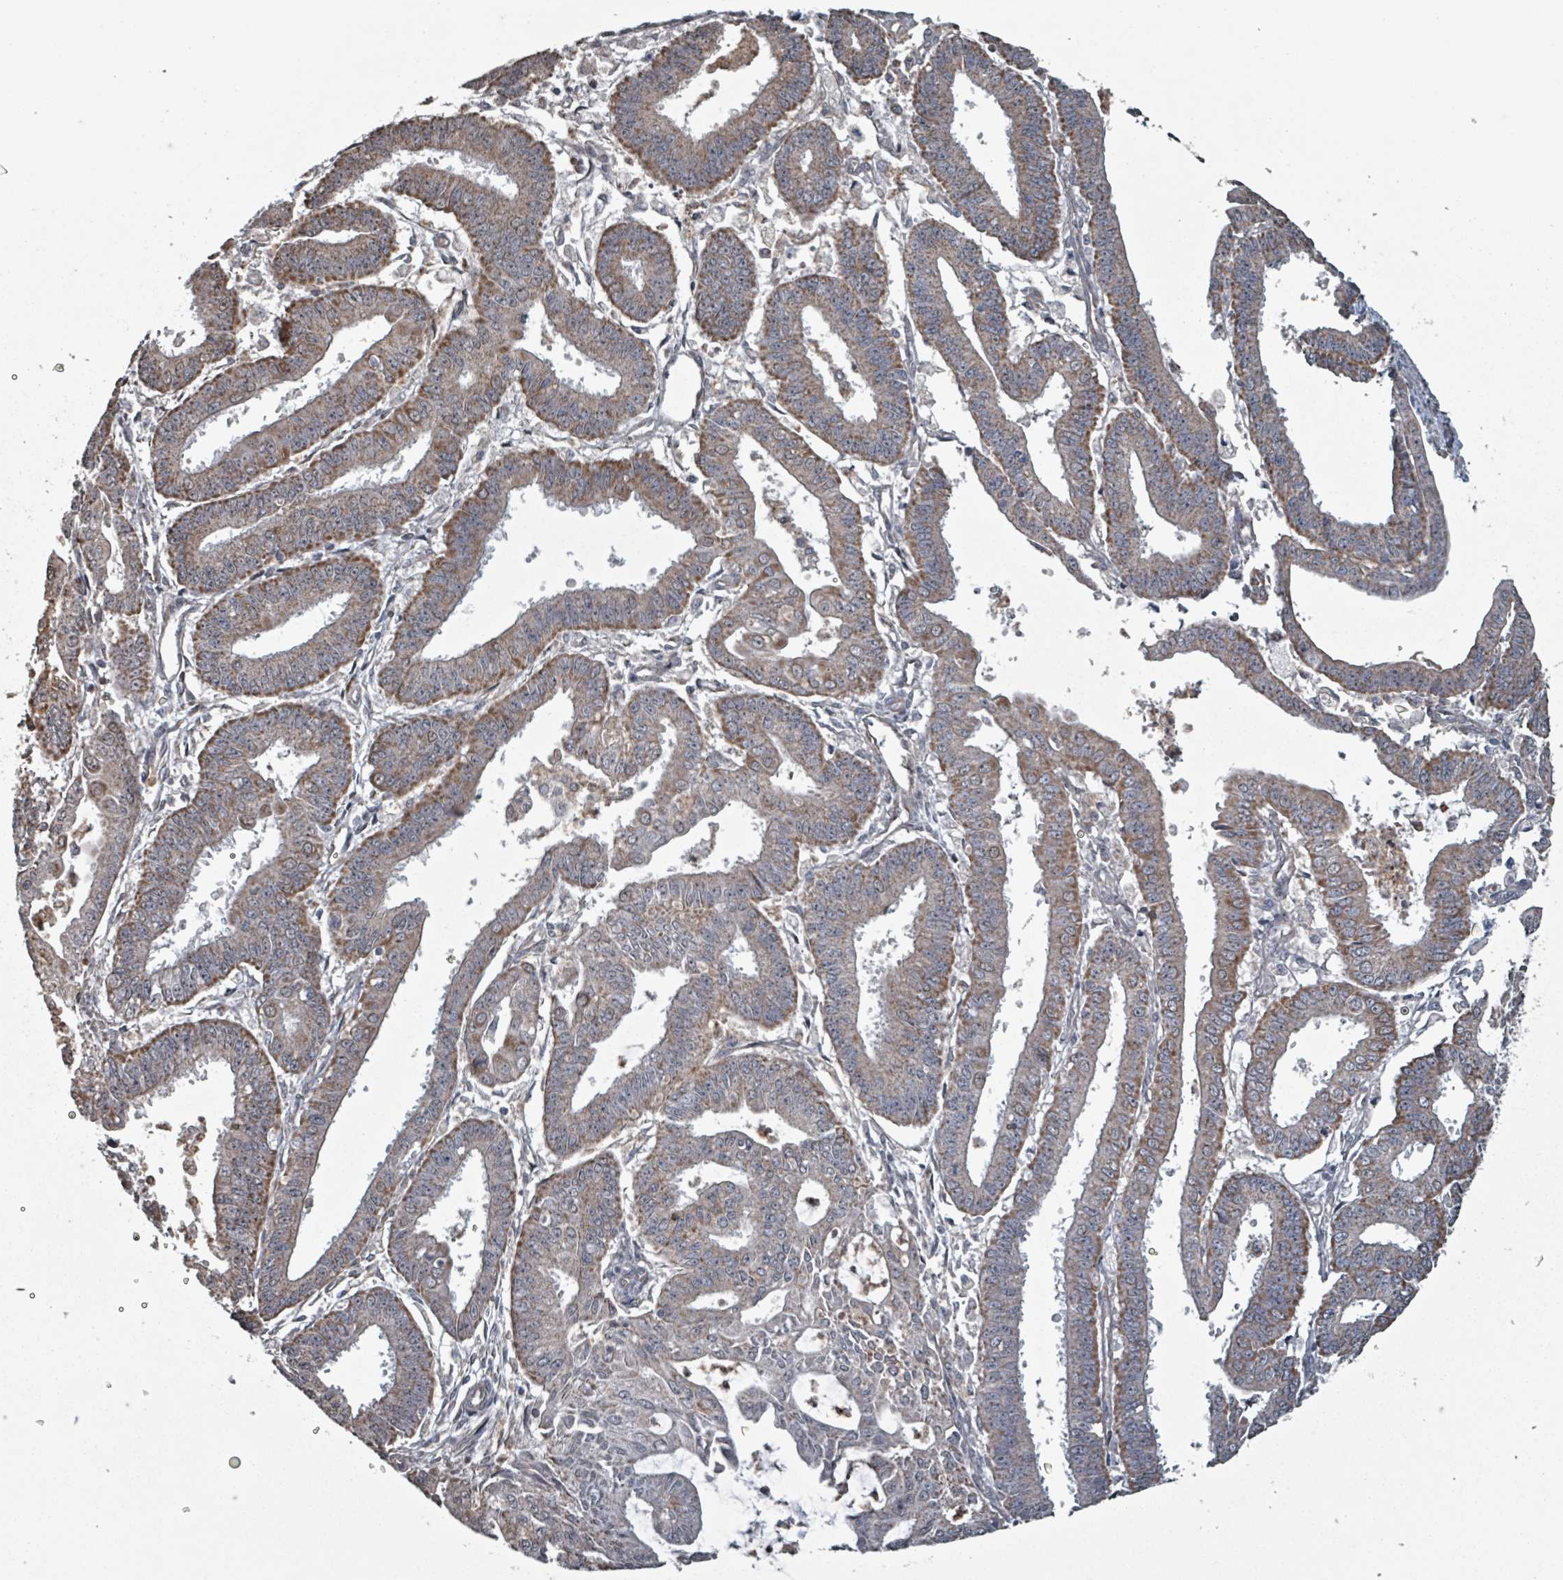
{"staining": {"intensity": "moderate", "quantity": "25%-75%", "location": "cytoplasmic/membranous"}, "tissue": "endometrial cancer", "cell_type": "Tumor cells", "image_type": "cancer", "snomed": [{"axis": "morphology", "description": "Adenocarcinoma, NOS"}, {"axis": "topography", "description": "Endometrium"}], "caption": "Adenocarcinoma (endometrial) stained for a protein (brown) reveals moderate cytoplasmic/membranous positive staining in about 25%-75% of tumor cells.", "gene": "MRPL4", "patient": {"sex": "female", "age": 73}}